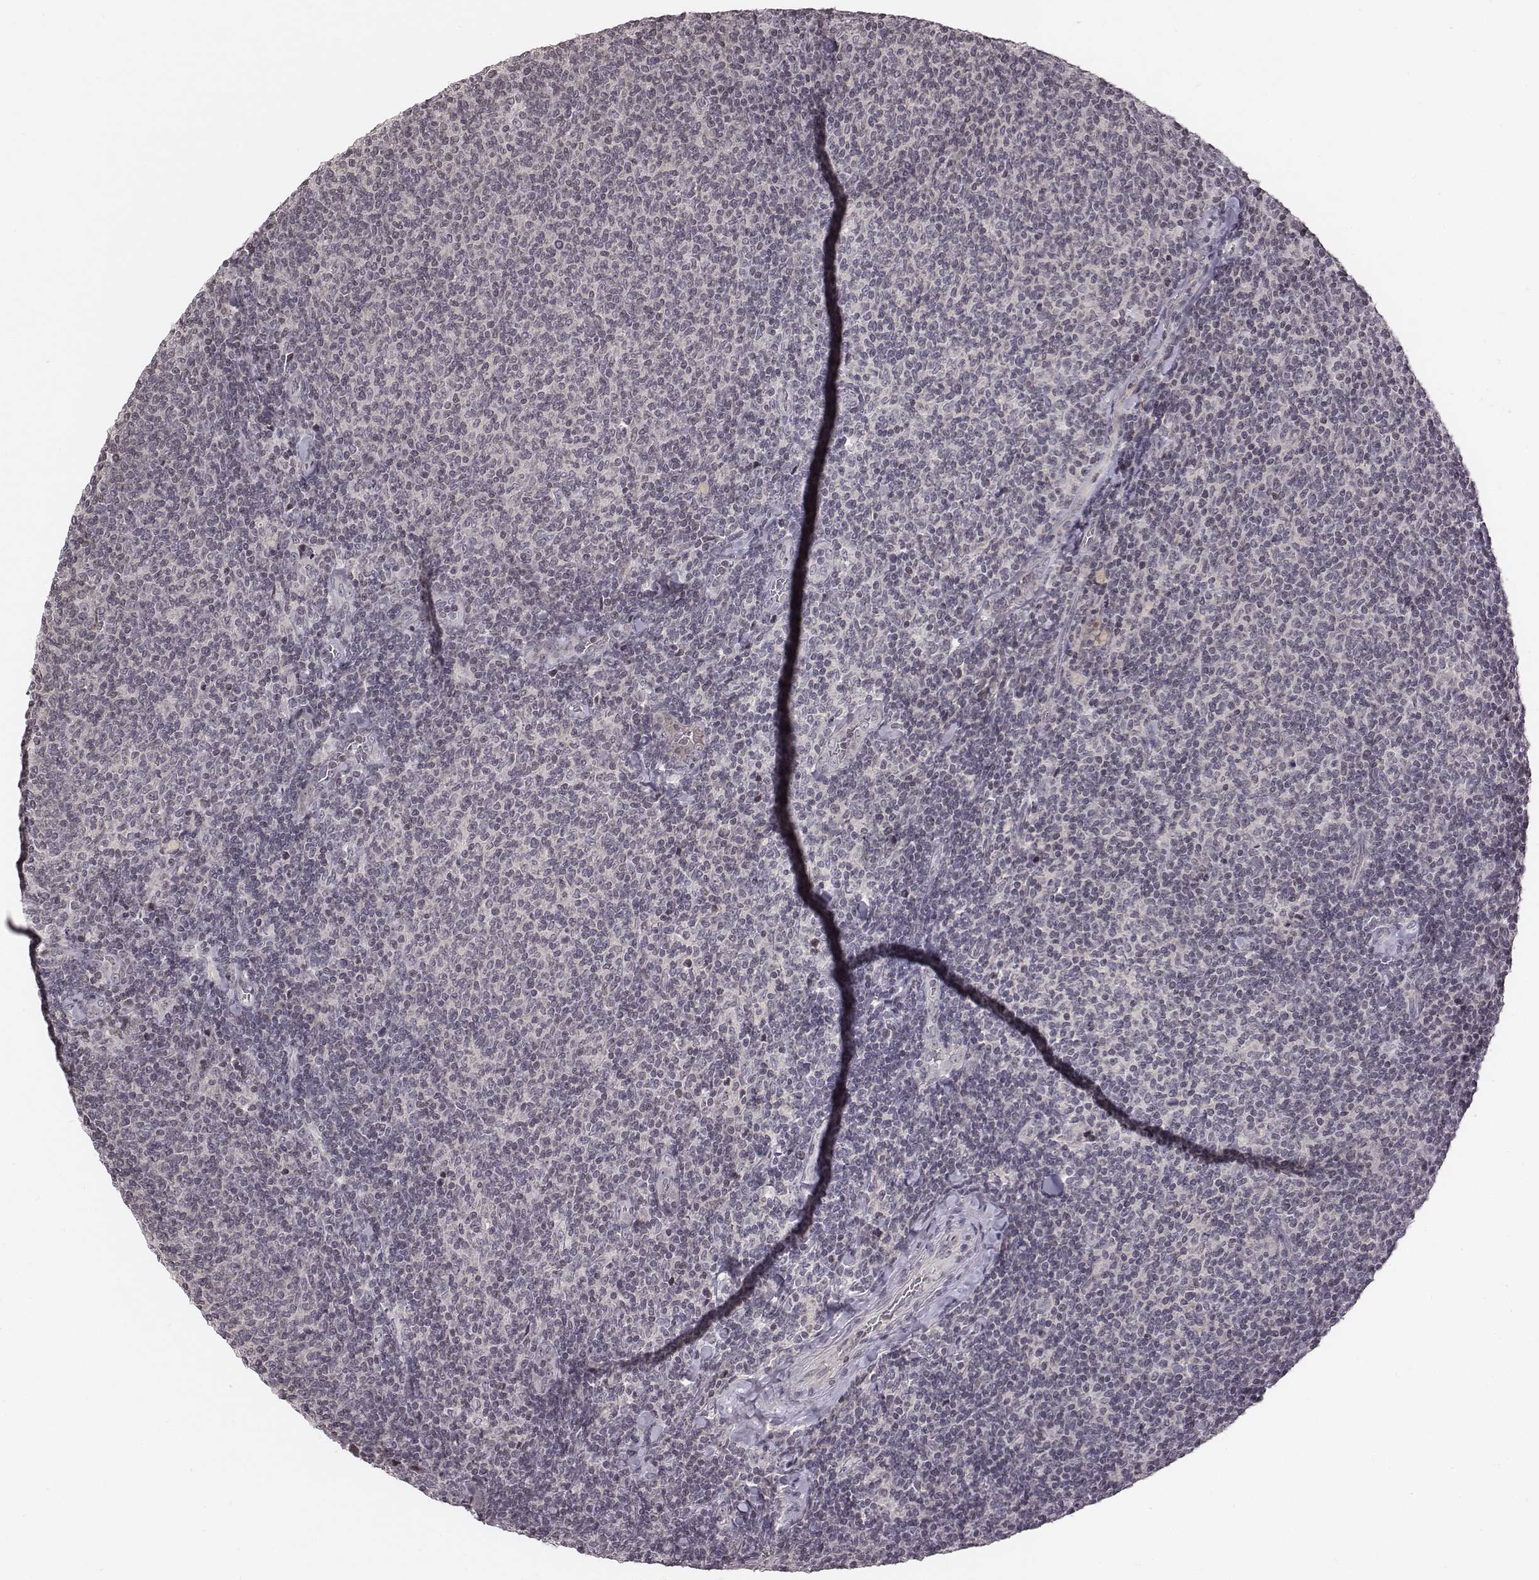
{"staining": {"intensity": "negative", "quantity": "none", "location": "none"}, "tissue": "lymphoma", "cell_type": "Tumor cells", "image_type": "cancer", "snomed": [{"axis": "morphology", "description": "Malignant lymphoma, non-Hodgkin's type, Low grade"}, {"axis": "topography", "description": "Lymph node"}], "caption": "Human lymphoma stained for a protein using immunohistochemistry (IHC) displays no staining in tumor cells.", "gene": "GRM4", "patient": {"sex": "male", "age": 52}}